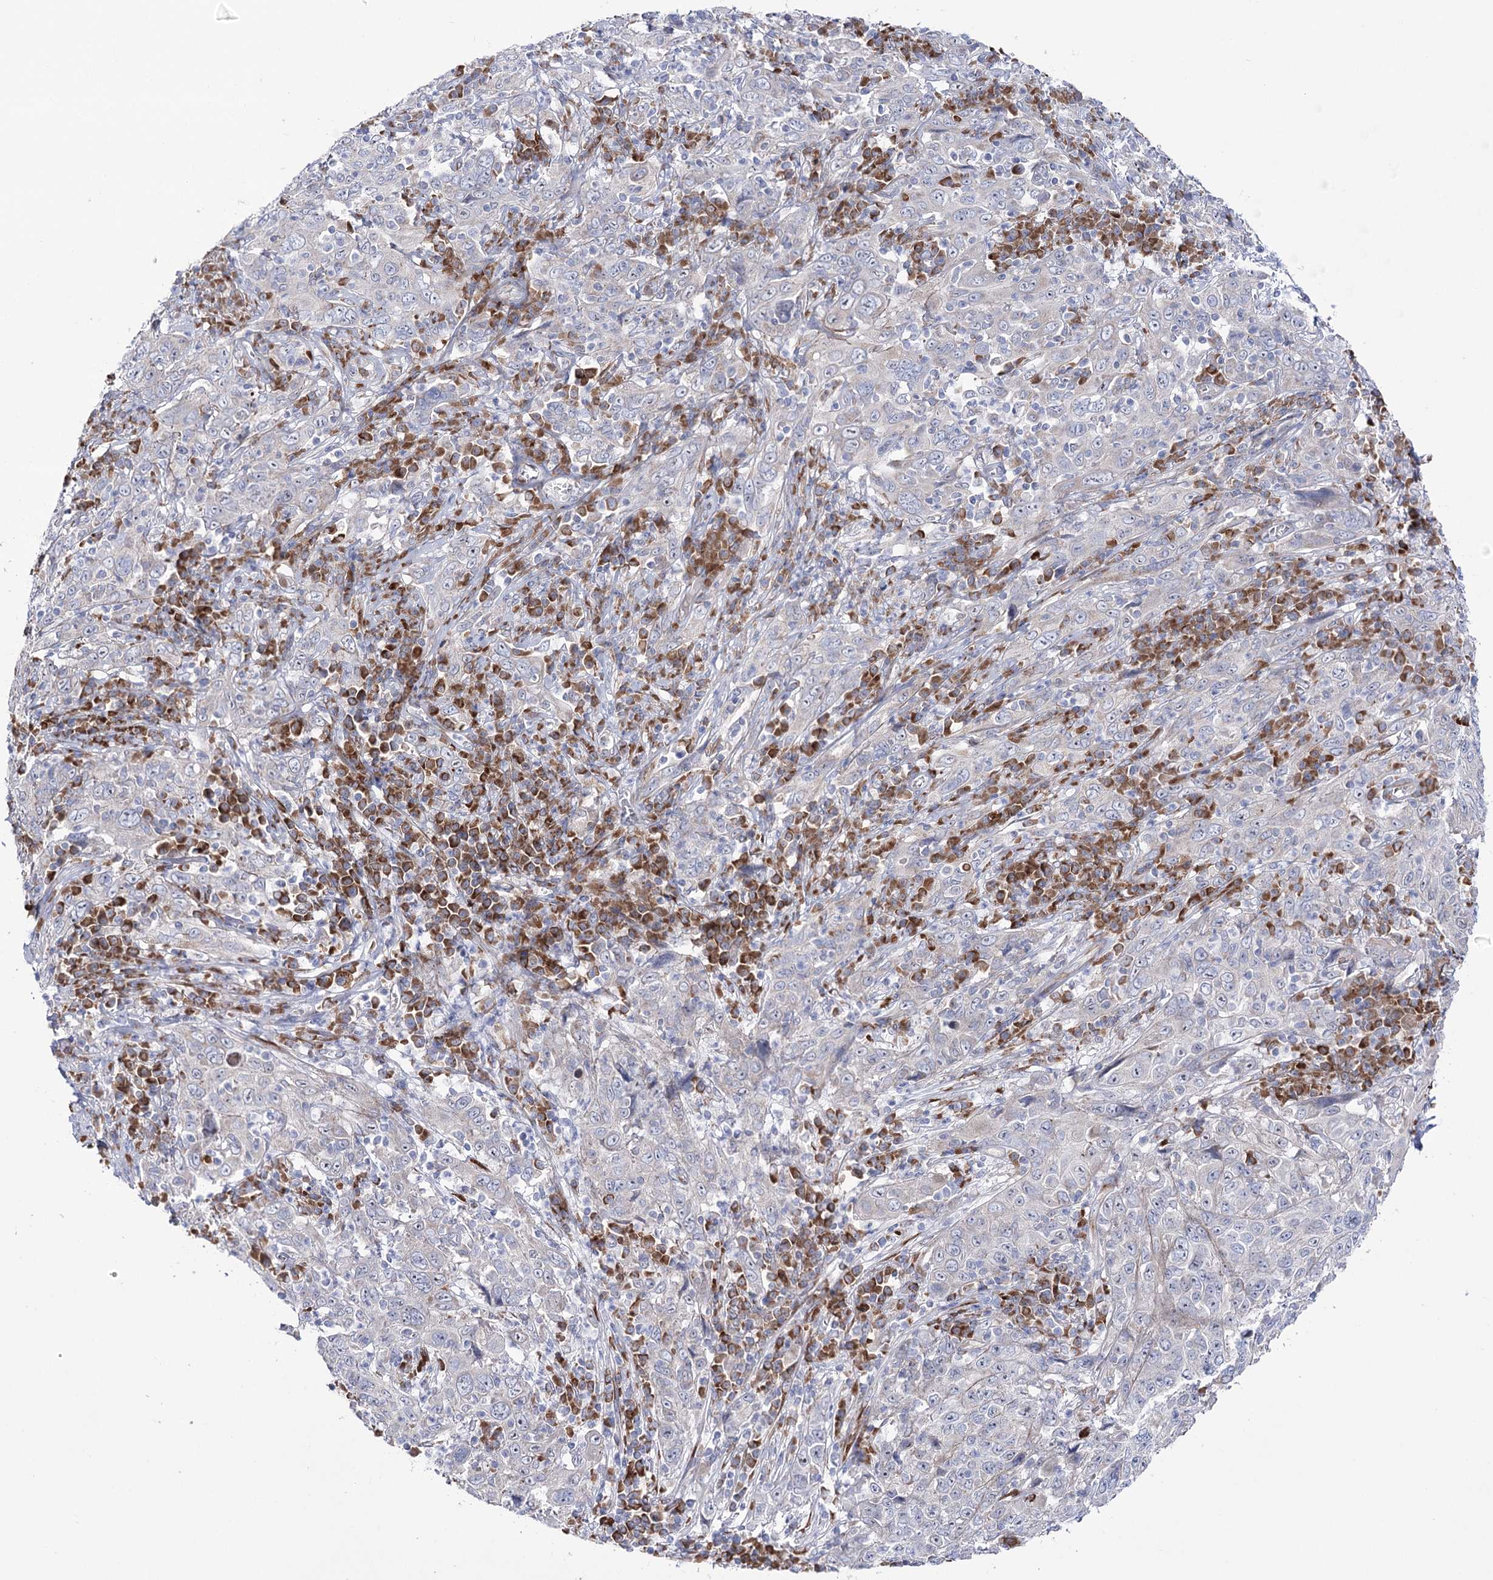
{"staining": {"intensity": "negative", "quantity": "none", "location": "none"}, "tissue": "cervical cancer", "cell_type": "Tumor cells", "image_type": "cancer", "snomed": [{"axis": "morphology", "description": "Squamous cell carcinoma, NOS"}, {"axis": "topography", "description": "Cervix"}], "caption": "A high-resolution histopathology image shows IHC staining of cervical cancer (squamous cell carcinoma), which exhibits no significant positivity in tumor cells. The staining is performed using DAB brown chromogen with nuclei counter-stained in using hematoxylin.", "gene": "METTL5", "patient": {"sex": "female", "age": 46}}